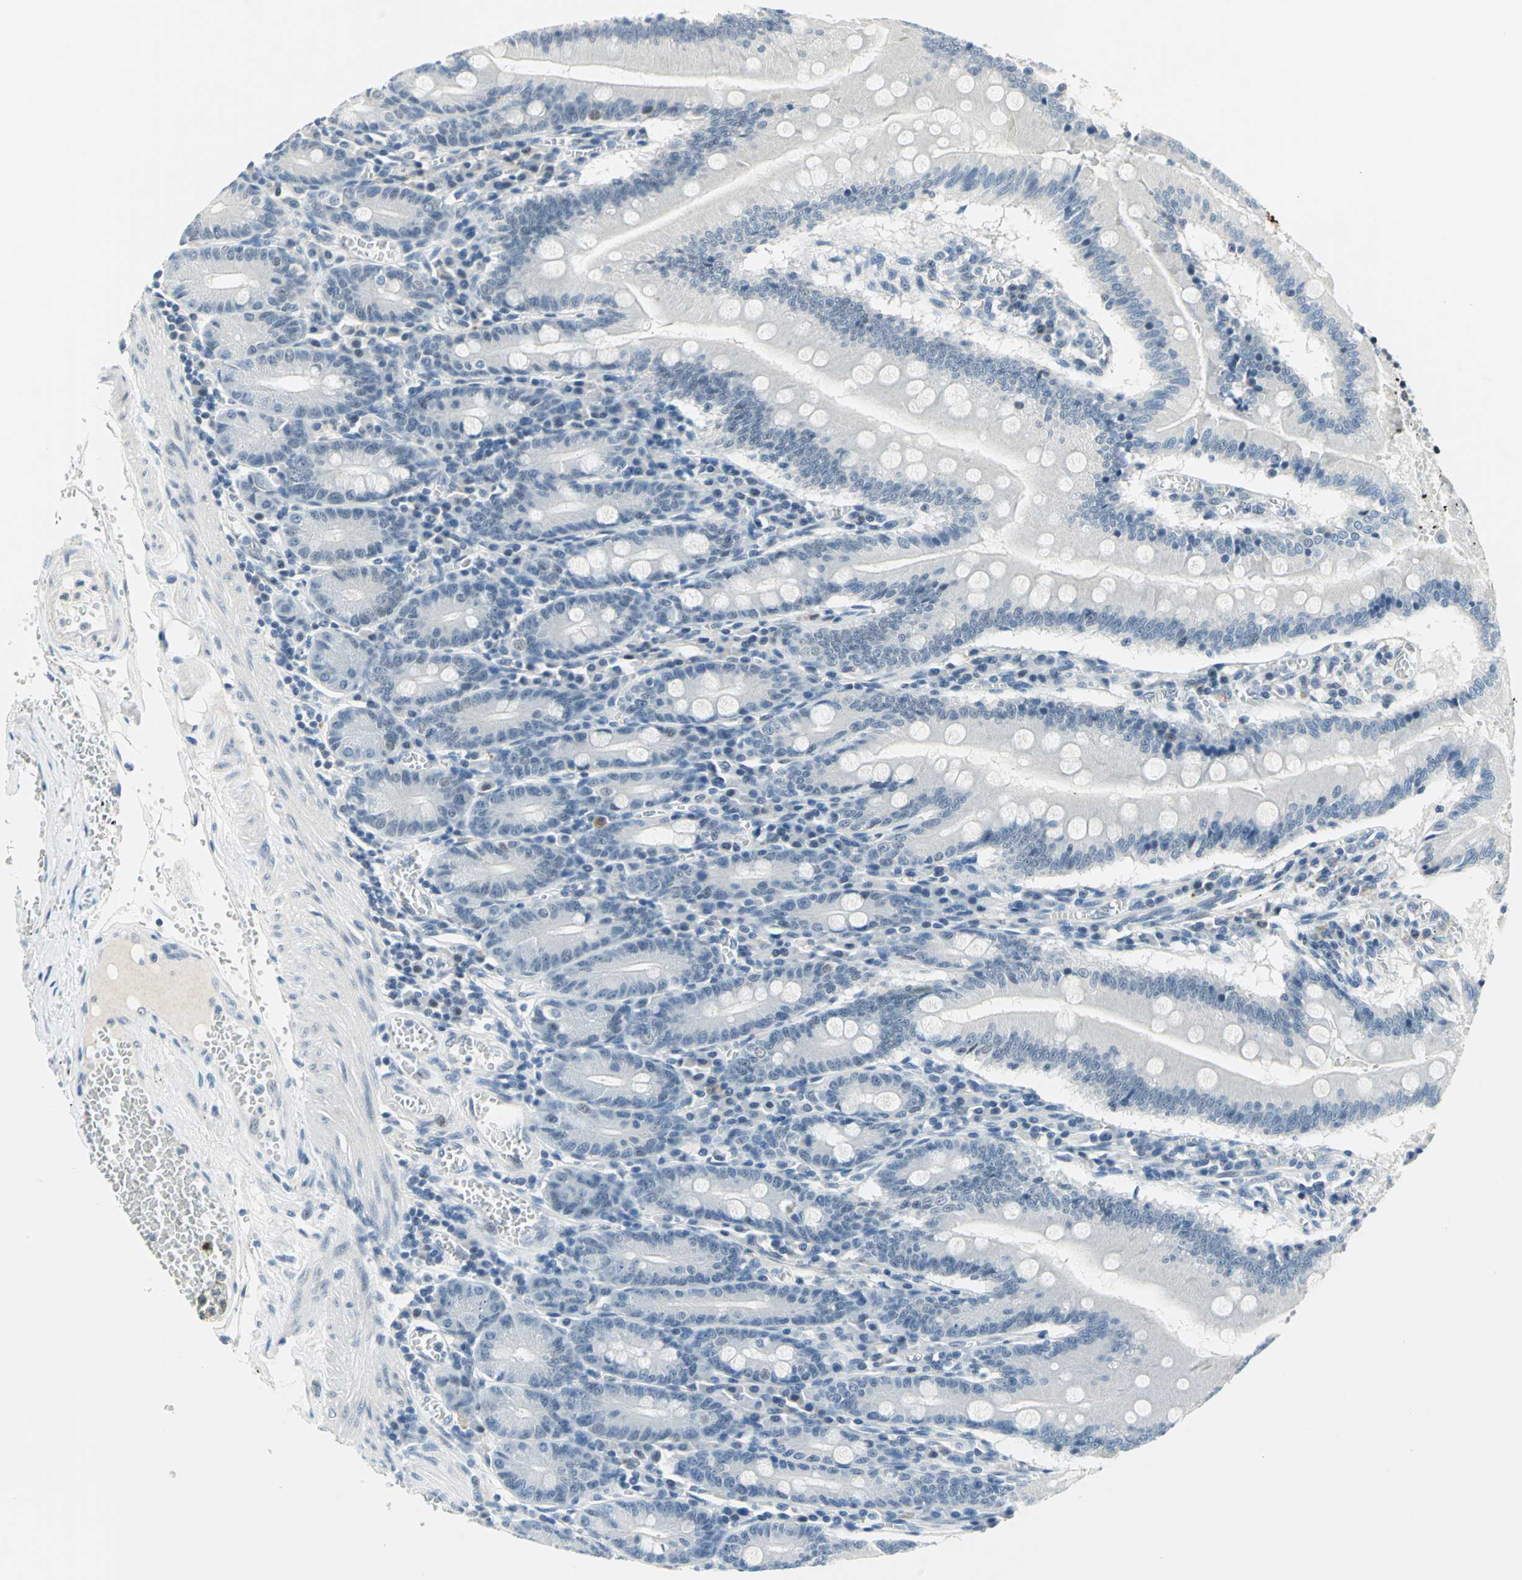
{"staining": {"intensity": "negative", "quantity": "none", "location": "none"}, "tissue": "small intestine", "cell_type": "Glandular cells", "image_type": "normal", "snomed": [{"axis": "morphology", "description": "Normal tissue, NOS"}, {"axis": "topography", "description": "Small intestine"}], "caption": "Immunohistochemical staining of benign small intestine reveals no significant expression in glandular cells.", "gene": "RAD17", "patient": {"sex": "male", "age": 71}}